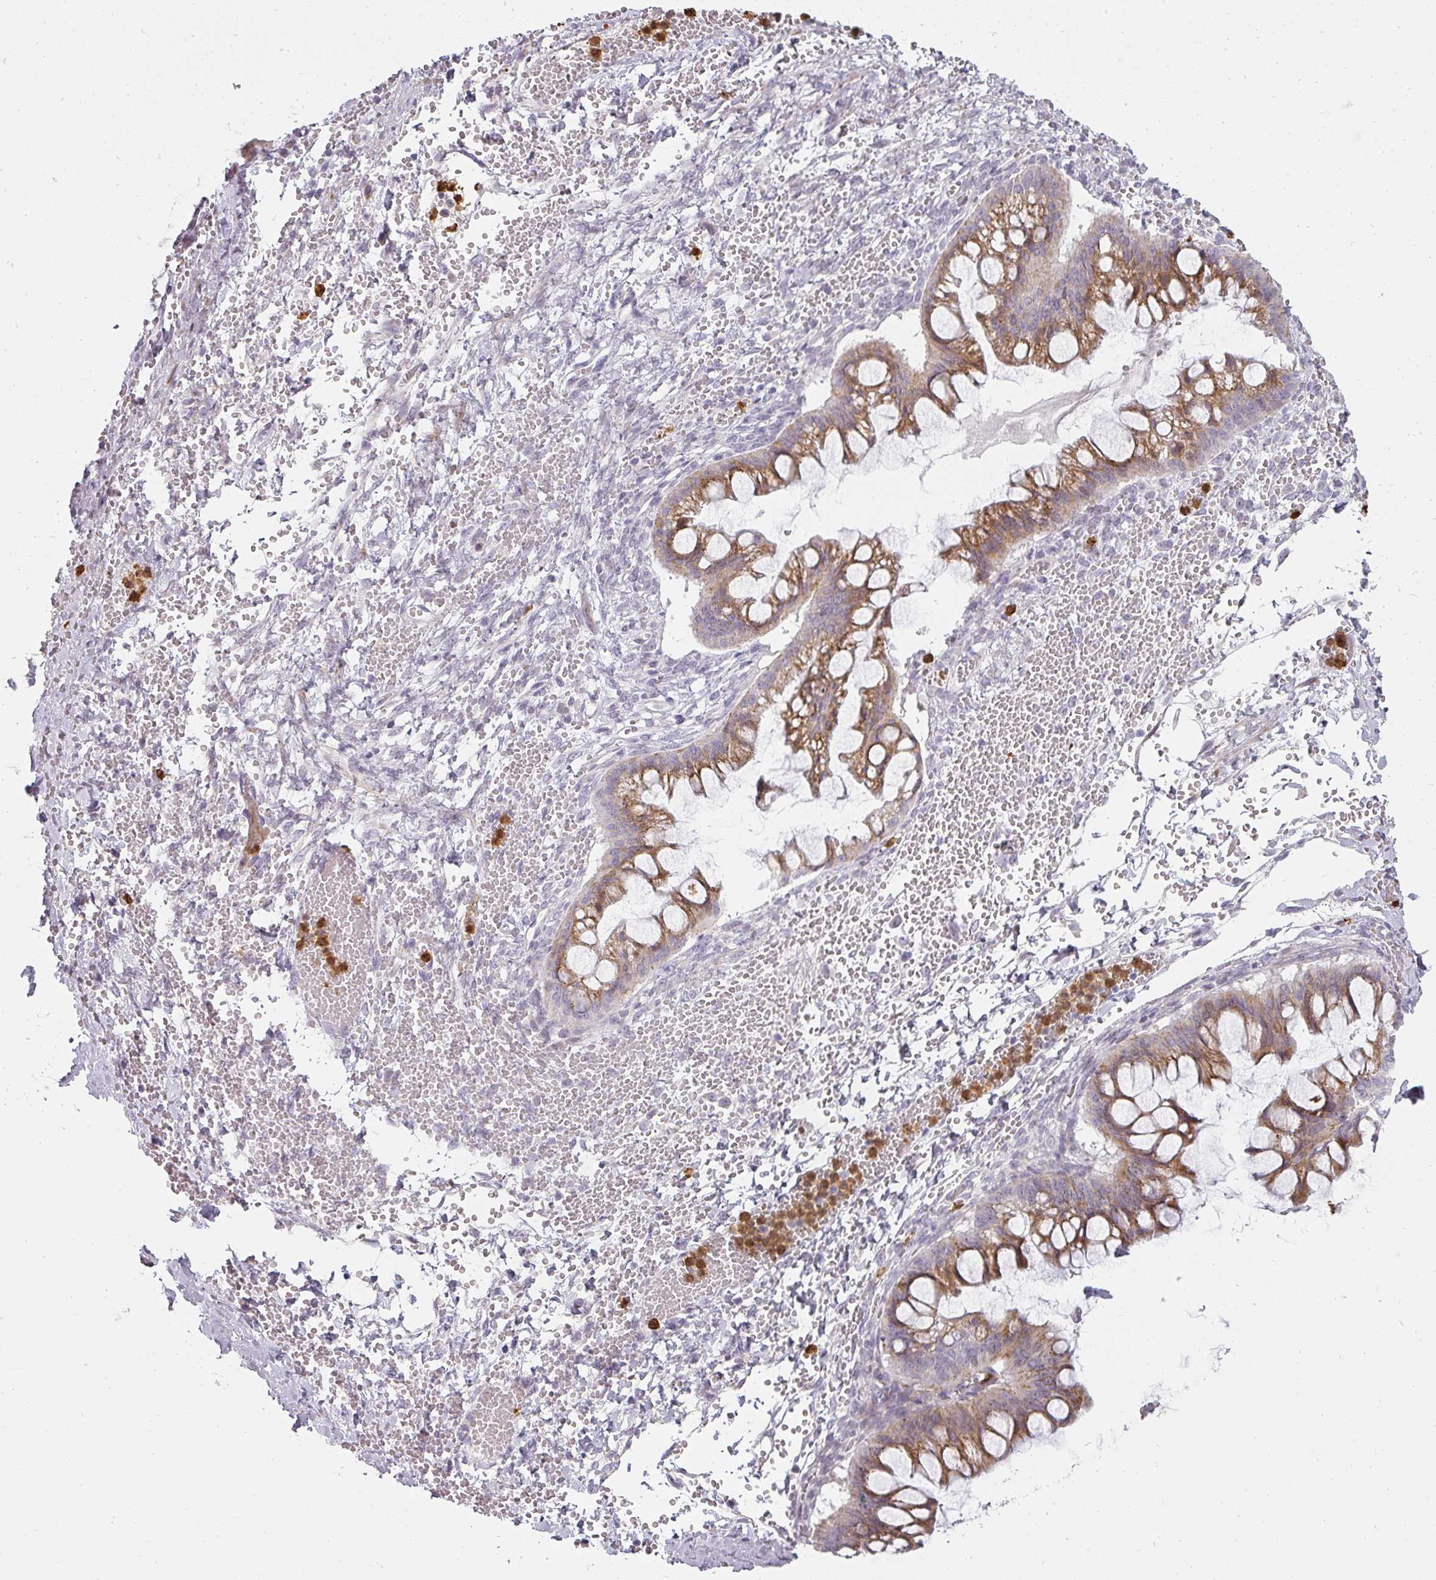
{"staining": {"intensity": "moderate", "quantity": ">75%", "location": "cytoplasmic/membranous"}, "tissue": "ovarian cancer", "cell_type": "Tumor cells", "image_type": "cancer", "snomed": [{"axis": "morphology", "description": "Cystadenocarcinoma, mucinous, NOS"}, {"axis": "topography", "description": "Ovary"}], "caption": "Immunohistochemistry (IHC) micrograph of neoplastic tissue: mucinous cystadenocarcinoma (ovarian) stained using immunohistochemistry (IHC) shows medium levels of moderate protein expression localized specifically in the cytoplasmic/membranous of tumor cells, appearing as a cytoplasmic/membranous brown color.", "gene": "BIK", "patient": {"sex": "female", "age": 73}}